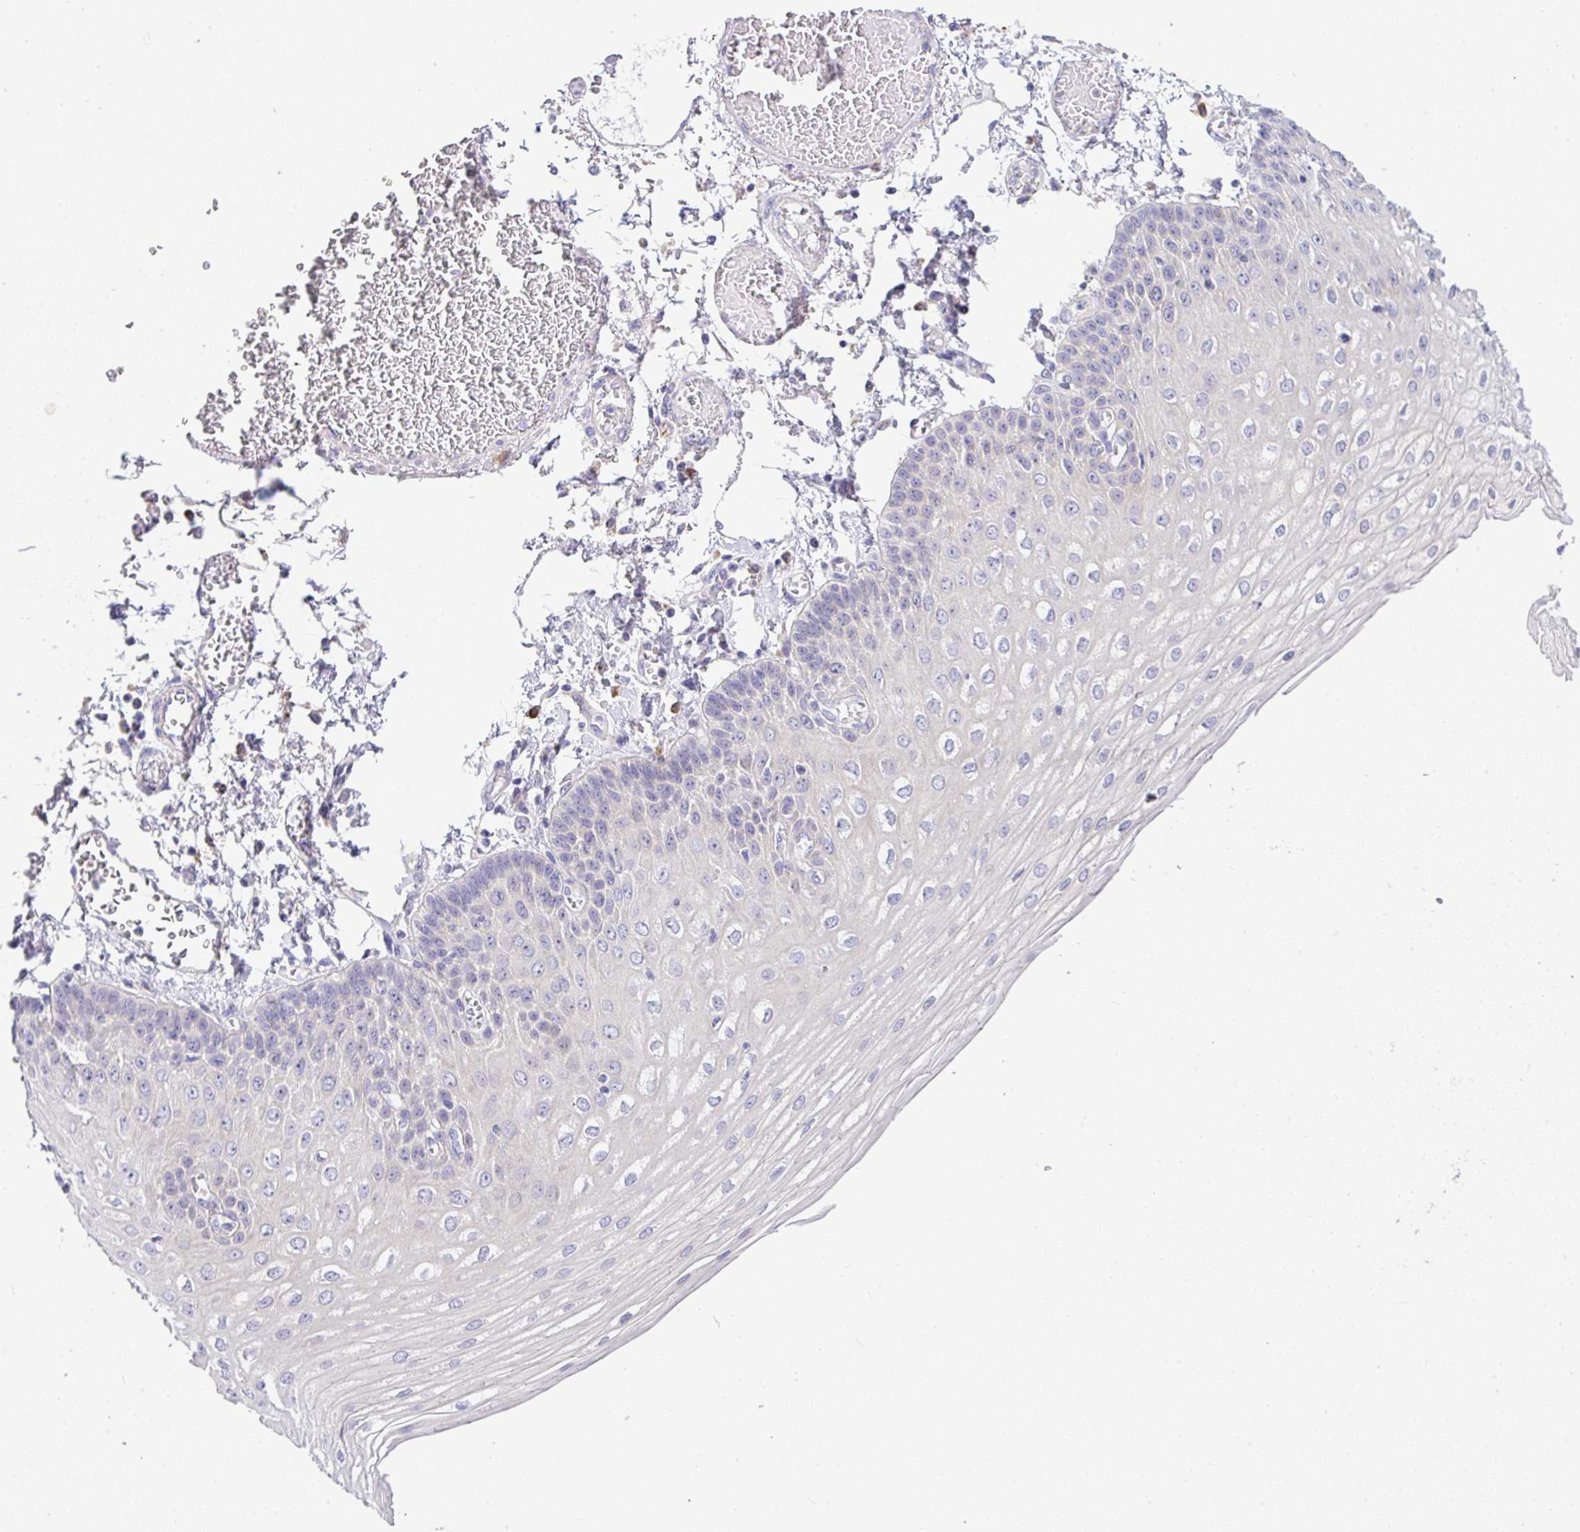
{"staining": {"intensity": "negative", "quantity": "none", "location": "none"}, "tissue": "esophagus", "cell_type": "Squamous epithelial cells", "image_type": "normal", "snomed": [{"axis": "morphology", "description": "Normal tissue, NOS"}, {"axis": "morphology", "description": "Adenocarcinoma, NOS"}, {"axis": "topography", "description": "Esophagus"}], "caption": "Immunohistochemistry (IHC) image of unremarkable esophagus stained for a protein (brown), which shows no staining in squamous epithelial cells. (DAB (3,3'-diaminobenzidine) IHC visualized using brightfield microscopy, high magnification).", "gene": "EPN3", "patient": {"sex": "male", "age": 81}}